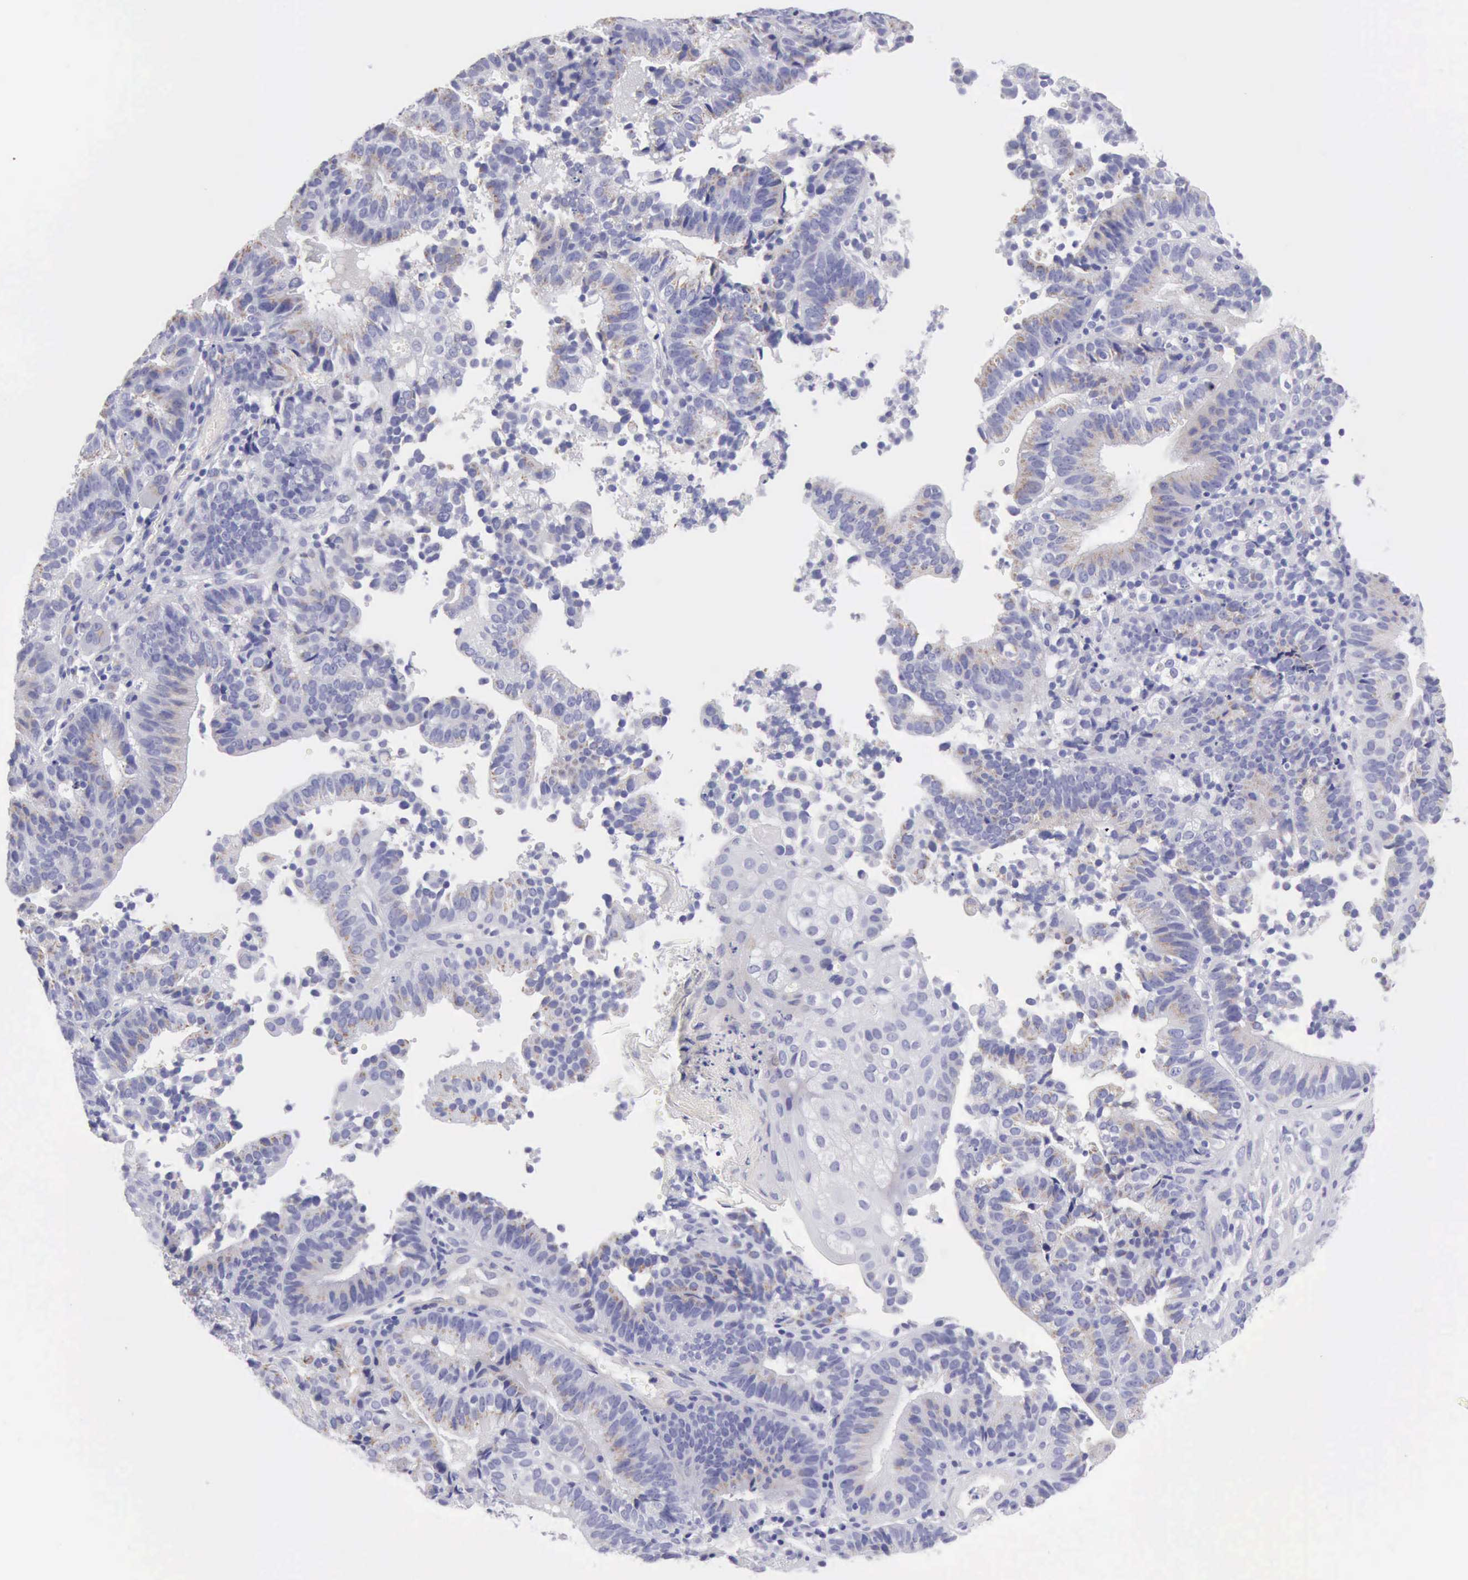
{"staining": {"intensity": "negative", "quantity": "none", "location": "none"}, "tissue": "cervical cancer", "cell_type": "Tumor cells", "image_type": "cancer", "snomed": [{"axis": "morphology", "description": "Adenocarcinoma, NOS"}, {"axis": "topography", "description": "Cervix"}], "caption": "Immunohistochemistry of human cervical cancer shows no positivity in tumor cells.", "gene": "AOC3", "patient": {"sex": "female", "age": 60}}